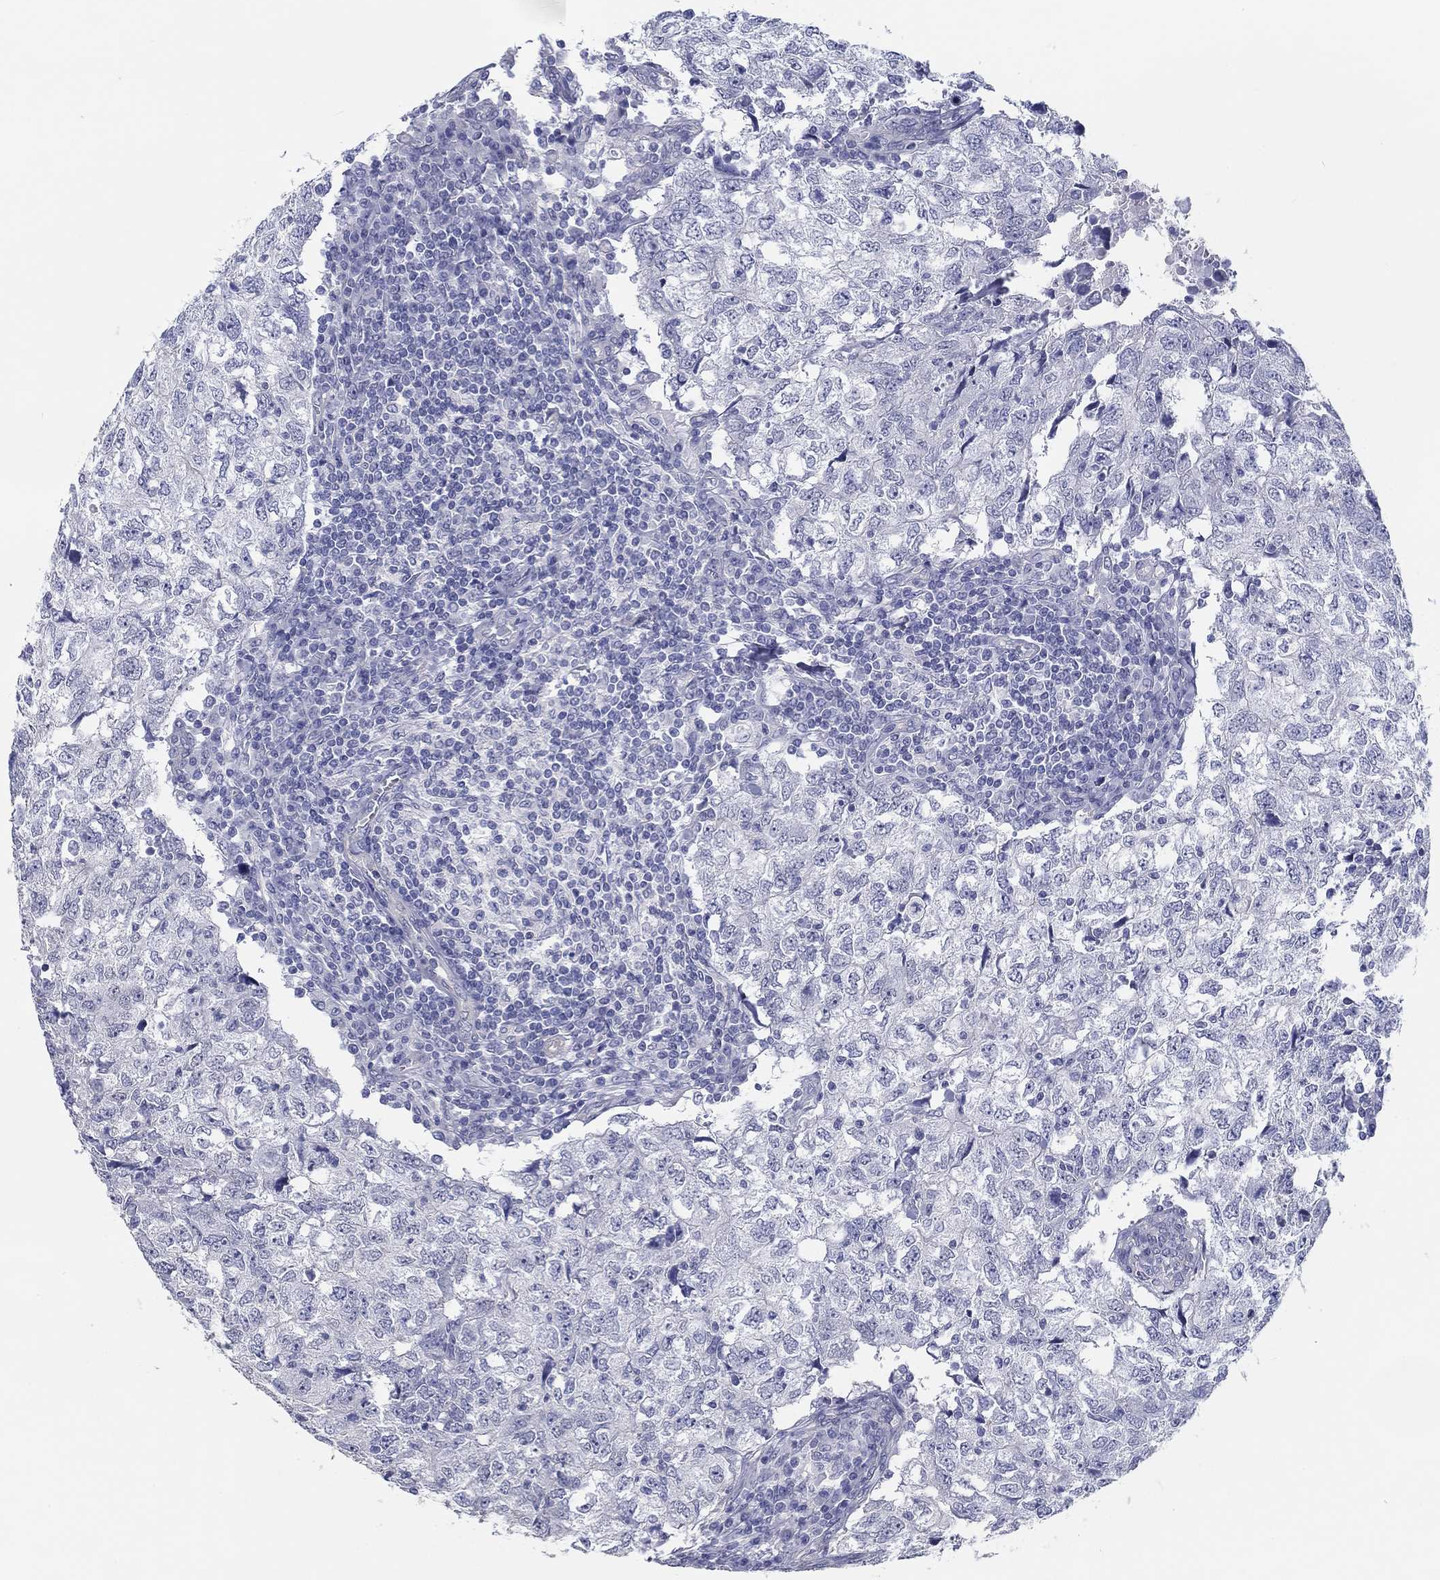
{"staining": {"intensity": "negative", "quantity": "none", "location": "none"}, "tissue": "breast cancer", "cell_type": "Tumor cells", "image_type": "cancer", "snomed": [{"axis": "morphology", "description": "Duct carcinoma"}, {"axis": "topography", "description": "Breast"}], "caption": "Photomicrograph shows no protein staining in tumor cells of intraductal carcinoma (breast) tissue. (Stains: DAB (3,3'-diaminobenzidine) immunohistochemistry with hematoxylin counter stain, Microscopy: brightfield microscopy at high magnification).", "gene": "CRYGD", "patient": {"sex": "female", "age": 30}}